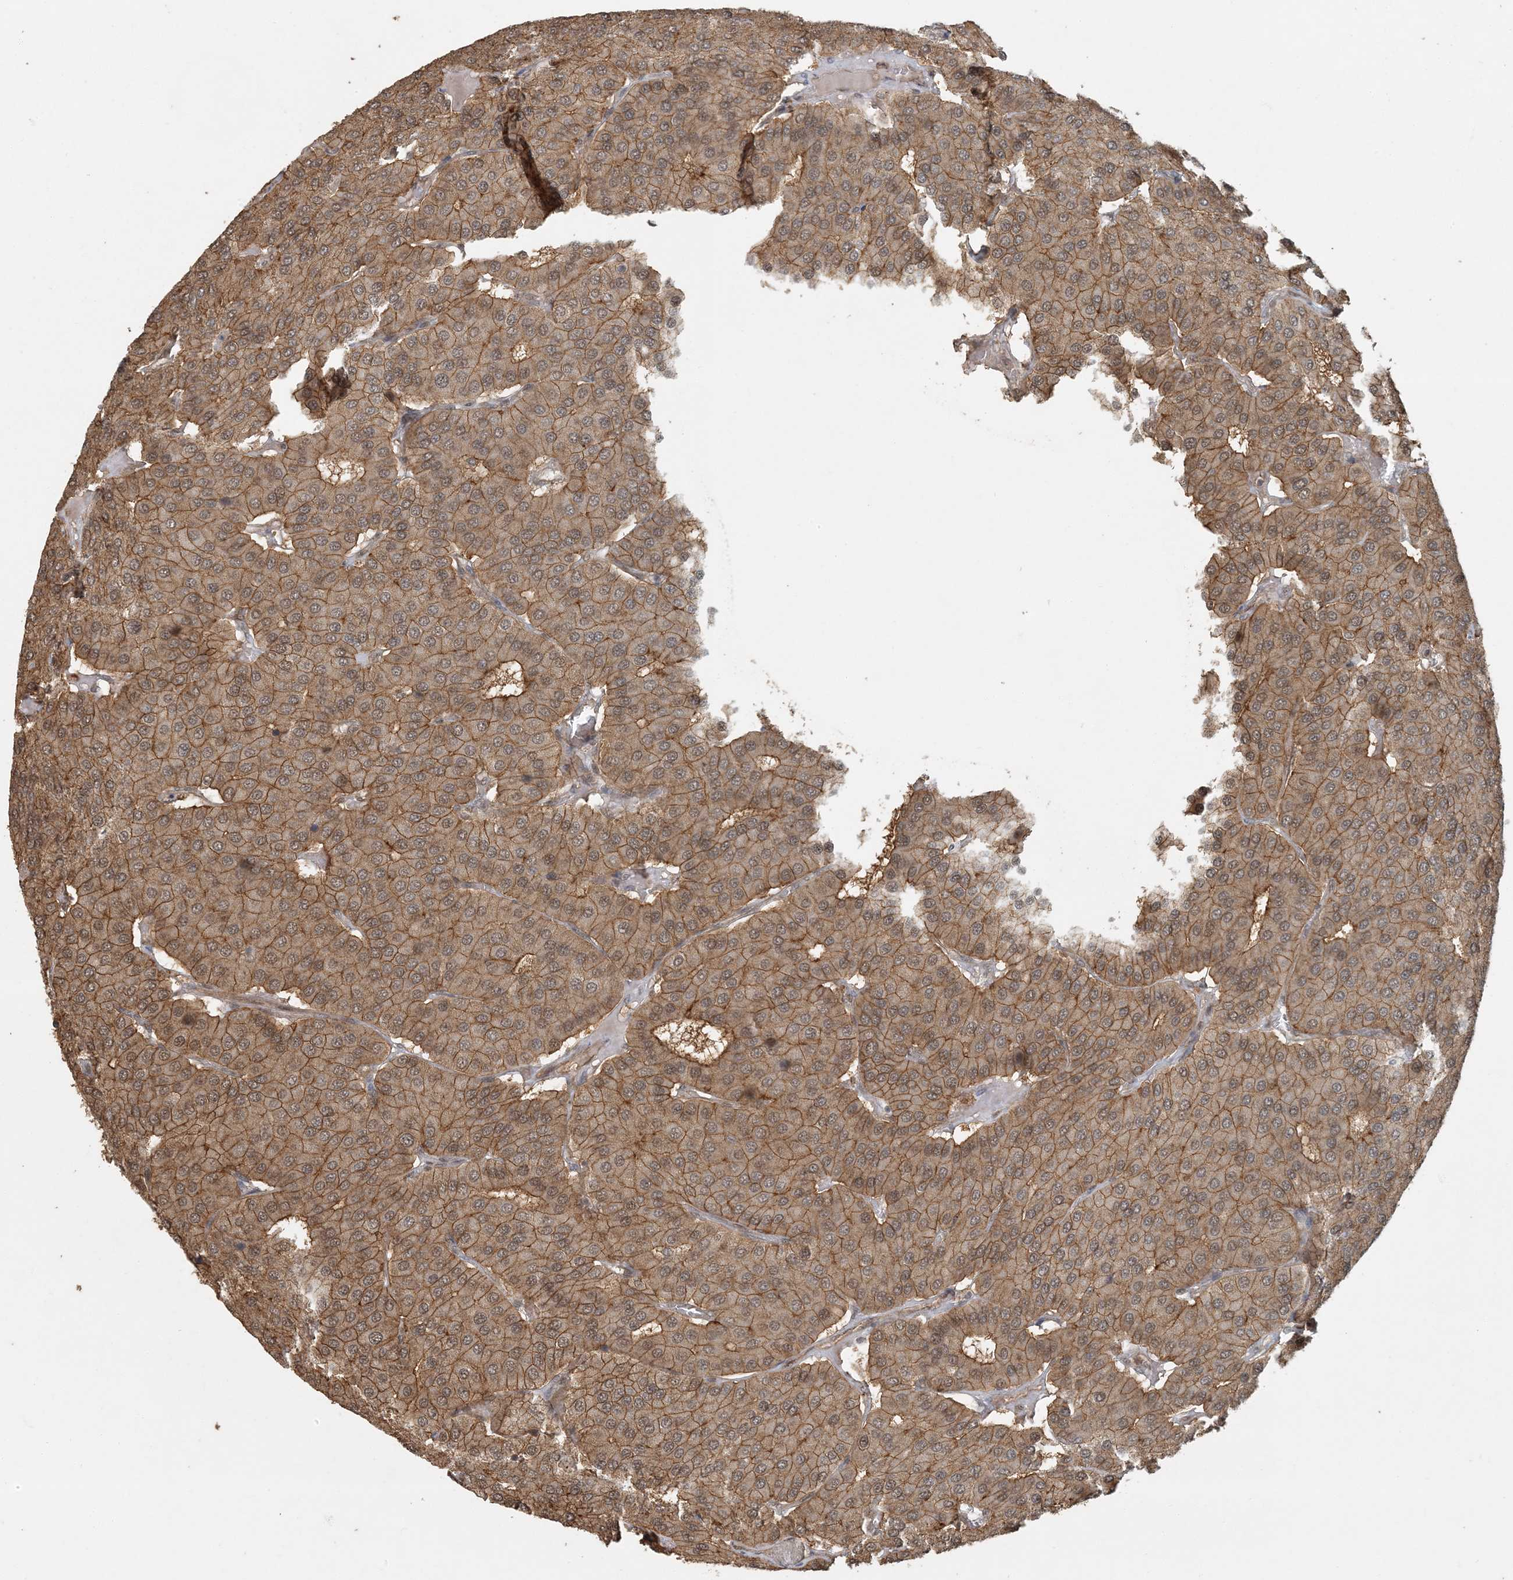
{"staining": {"intensity": "moderate", "quantity": ">75%", "location": "cytoplasmic/membranous"}, "tissue": "parathyroid gland", "cell_type": "Glandular cells", "image_type": "normal", "snomed": [{"axis": "morphology", "description": "Normal tissue, NOS"}, {"axis": "morphology", "description": "Adenoma, NOS"}, {"axis": "topography", "description": "Parathyroid gland"}], "caption": "This photomicrograph shows immunohistochemistry staining of benign human parathyroid gland, with medium moderate cytoplasmic/membranous positivity in about >75% of glandular cells.", "gene": "AK9", "patient": {"sex": "female", "age": 86}}